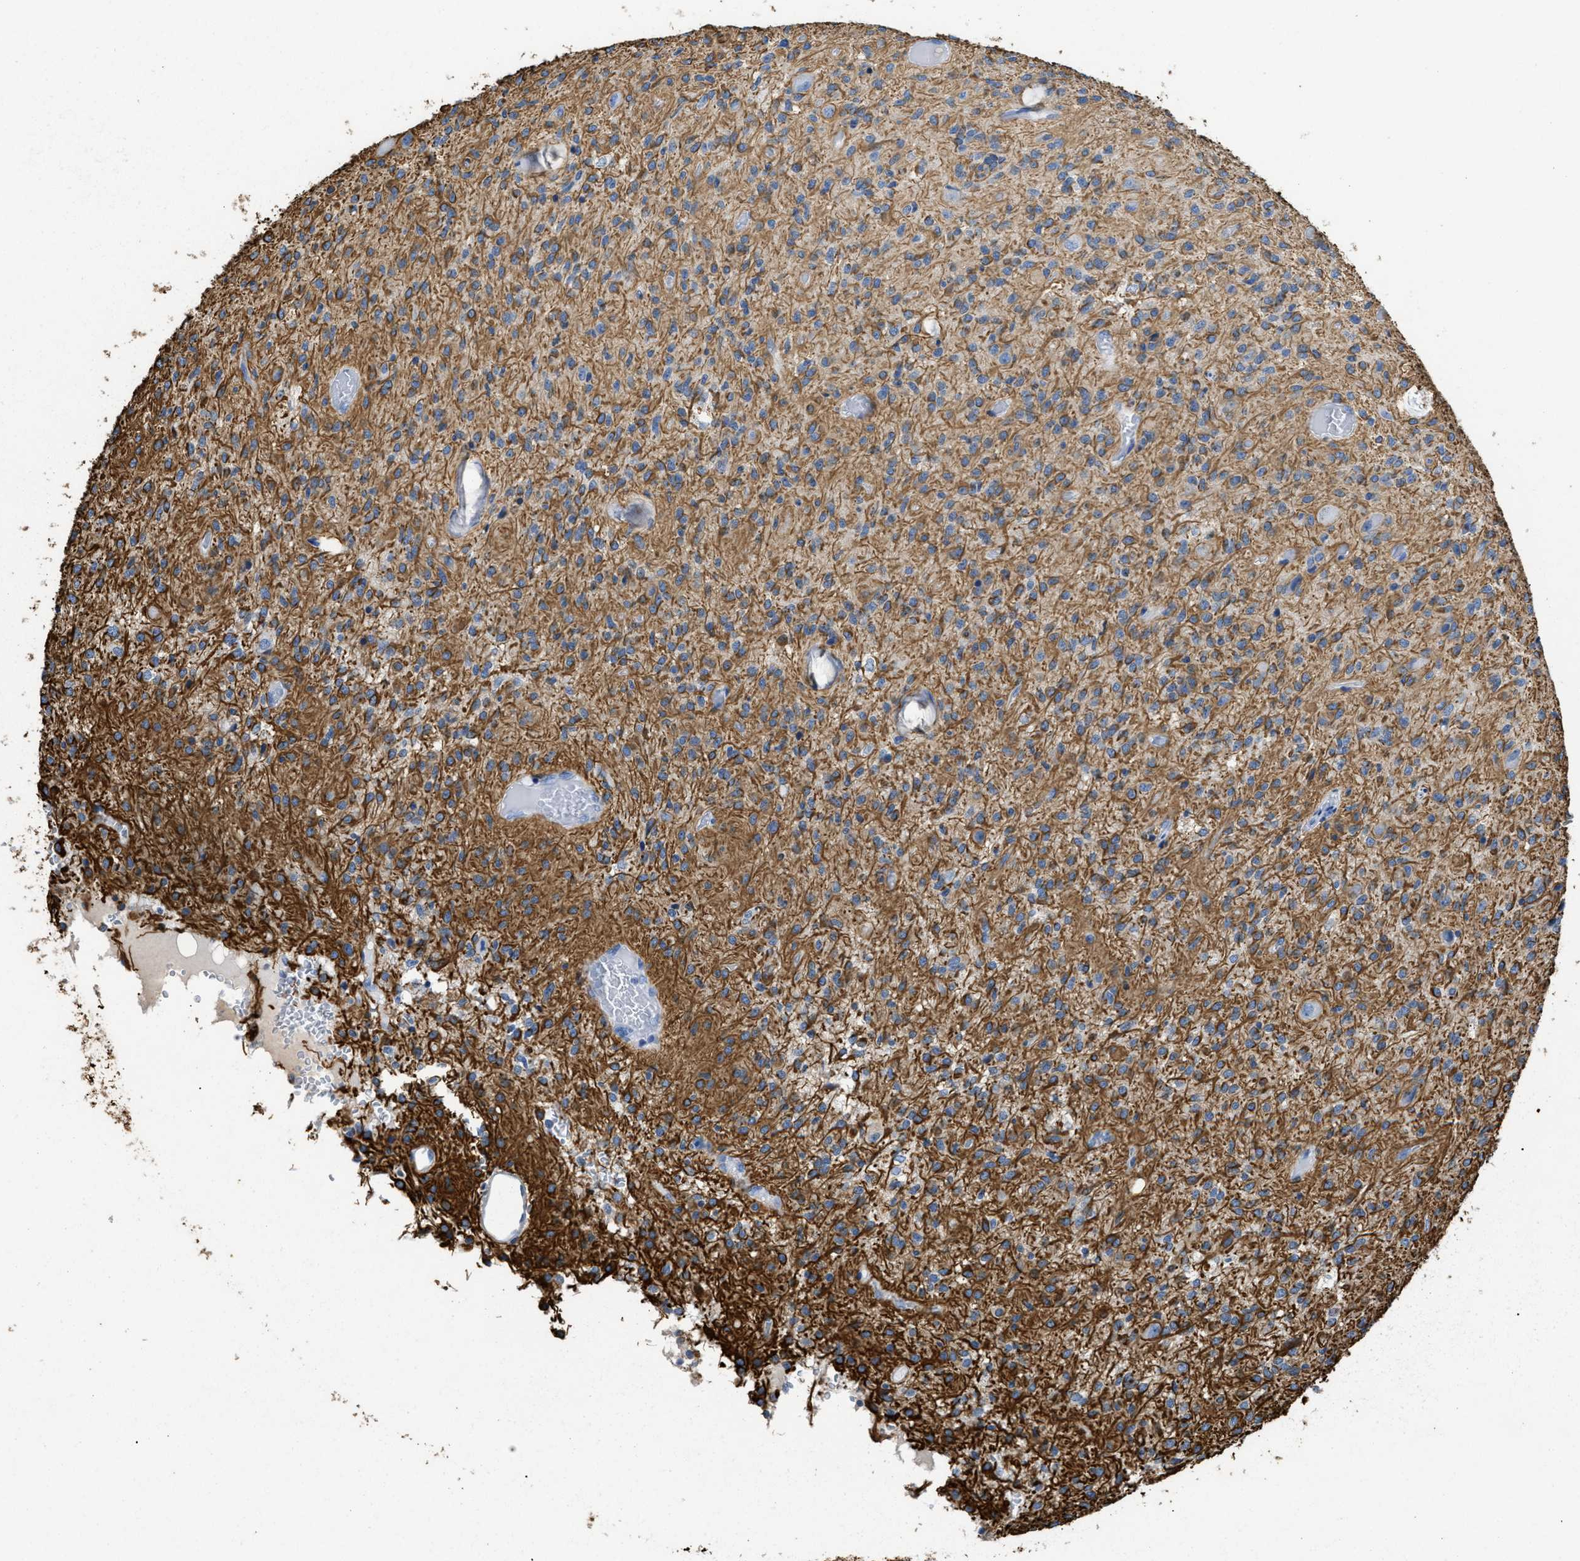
{"staining": {"intensity": "moderate", "quantity": ">75%", "location": "cytoplasmic/membranous"}, "tissue": "glioma", "cell_type": "Tumor cells", "image_type": "cancer", "snomed": [{"axis": "morphology", "description": "Glioma, malignant, High grade"}, {"axis": "topography", "description": "Brain"}], "caption": "Glioma stained with immunohistochemistry displays moderate cytoplasmic/membranous staining in approximately >75% of tumor cells.", "gene": "DLC1", "patient": {"sex": "female", "age": 59}}